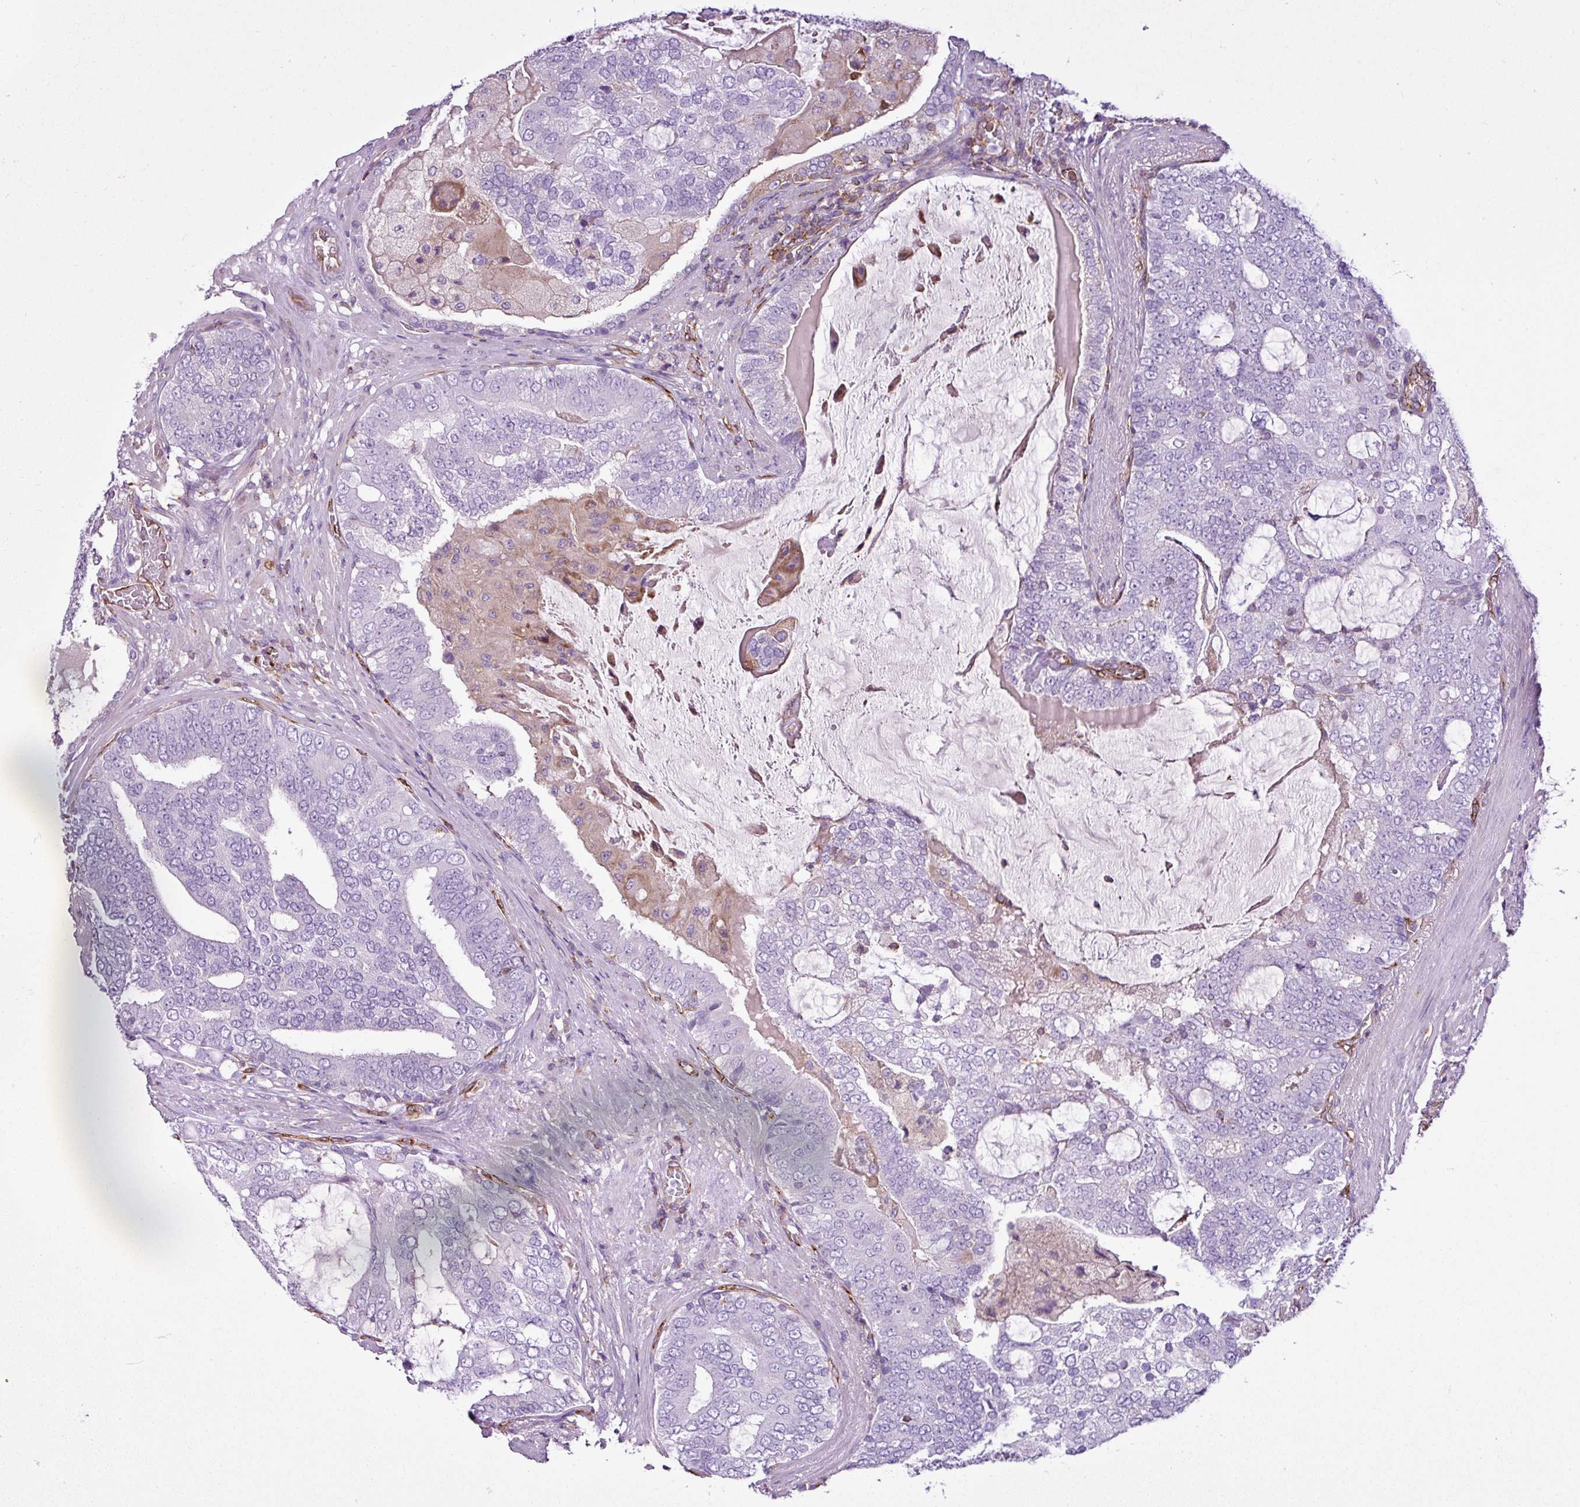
{"staining": {"intensity": "negative", "quantity": "none", "location": "none"}, "tissue": "prostate cancer", "cell_type": "Tumor cells", "image_type": "cancer", "snomed": [{"axis": "morphology", "description": "Adenocarcinoma, High grade"}, {"axis": "topography", "description": "Prostate"}], "caption": "There is no significant expression in tumor cells of prostate cancer.", "gene": "EME2", "patient": {"sex": "male", "age": 55}}